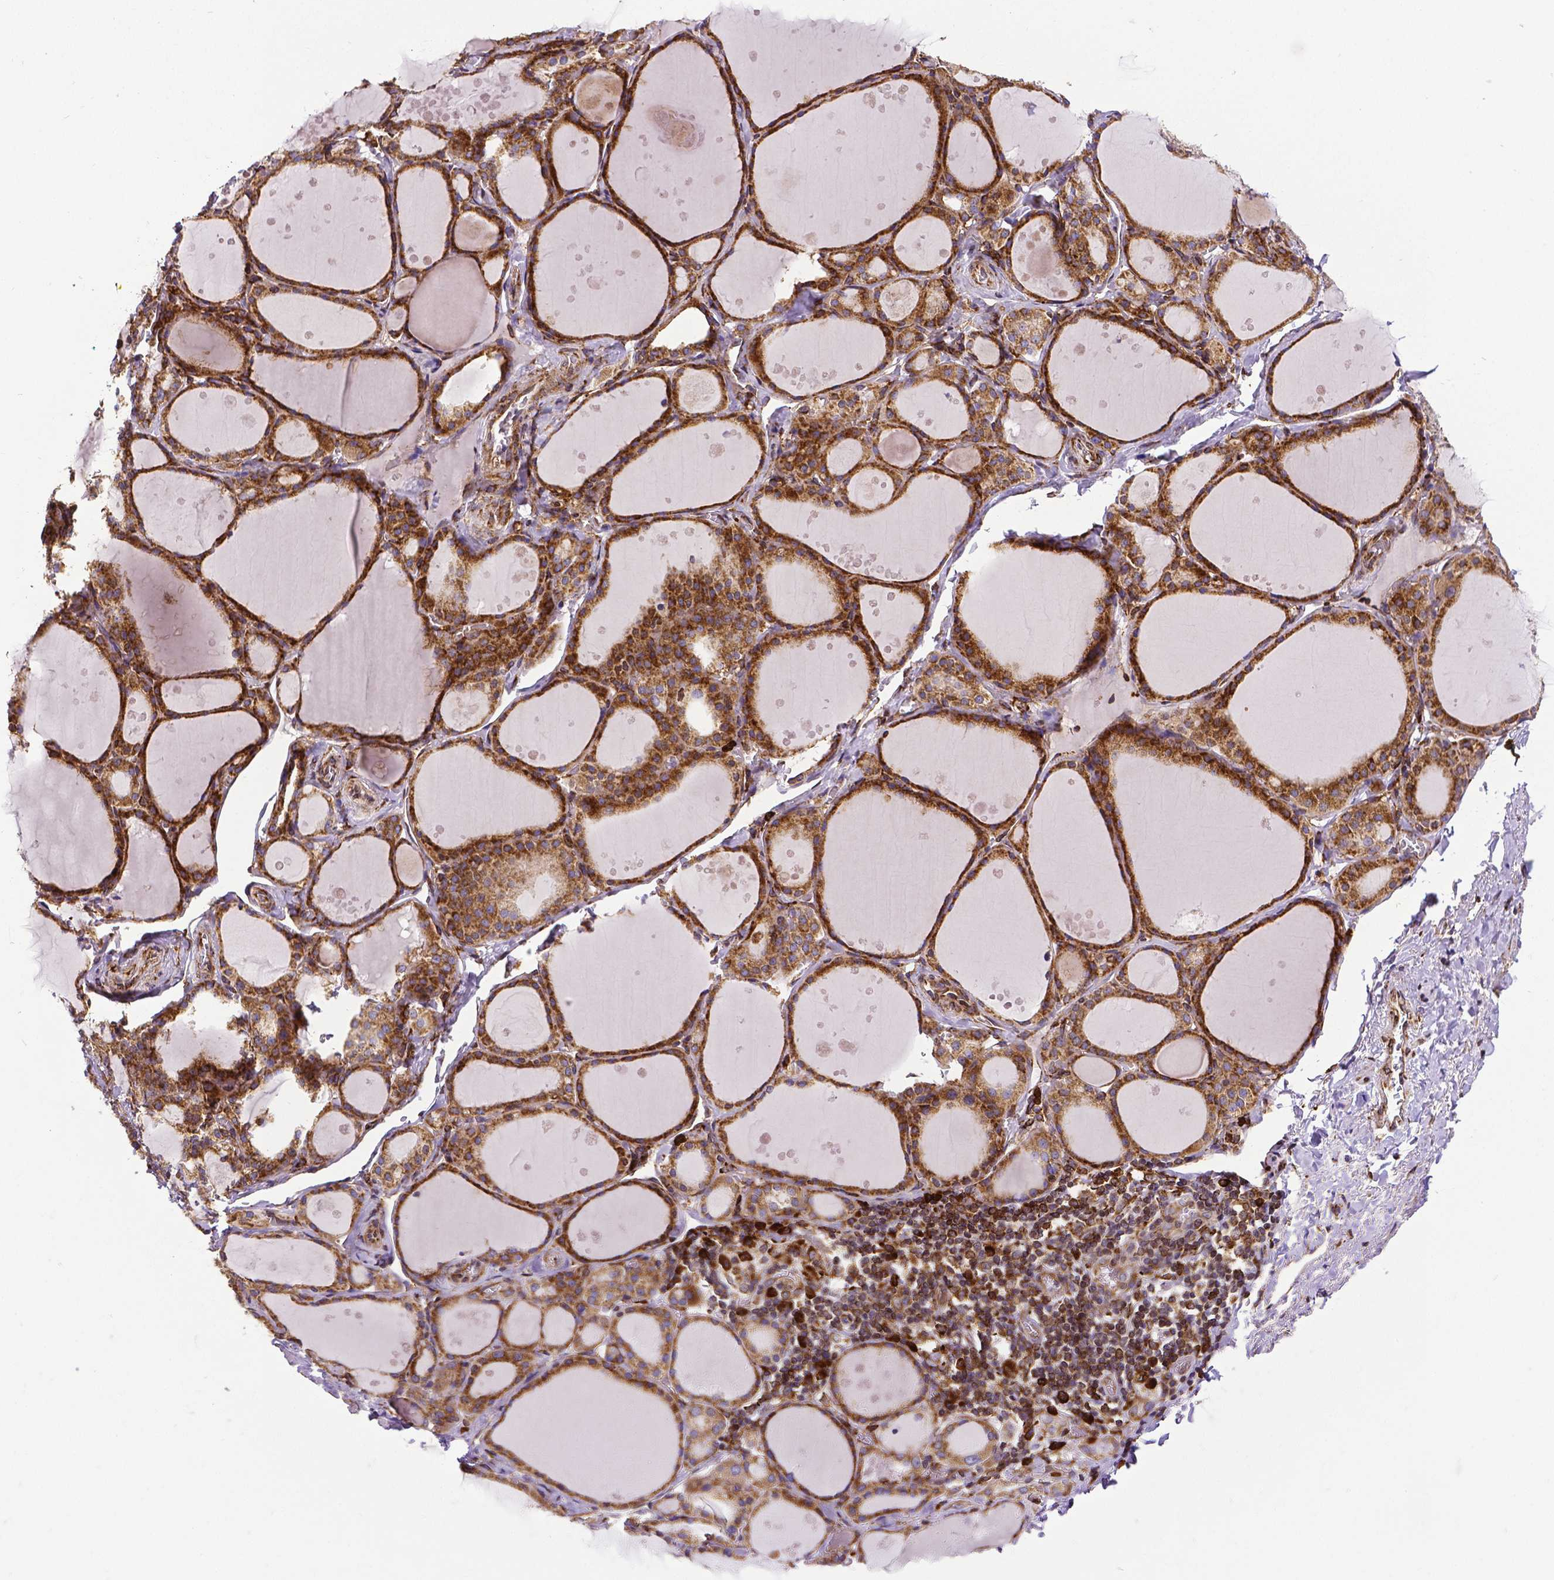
{"staining": {"intensity": "strong", "quantity": ">75%", "location": "cytoplasmic/membranous"}, "tissue": "thyroid gland", "cell_type": "Glandular cells", "image_type": "normal", "snomed": [{"axis": "morphology", "description": "Normal tissue, NOS"}, {"axis": "topography", "description": "Thyroid gland"}], "caption": "Unremarkable thyroid gland demonstrates strong cytoplasmic/membranous expression in about >75% of glandular cells, visualized by immunohistochemistry.", "gene": "MTDH", "patient": {"sex": "male", "age": 68}}